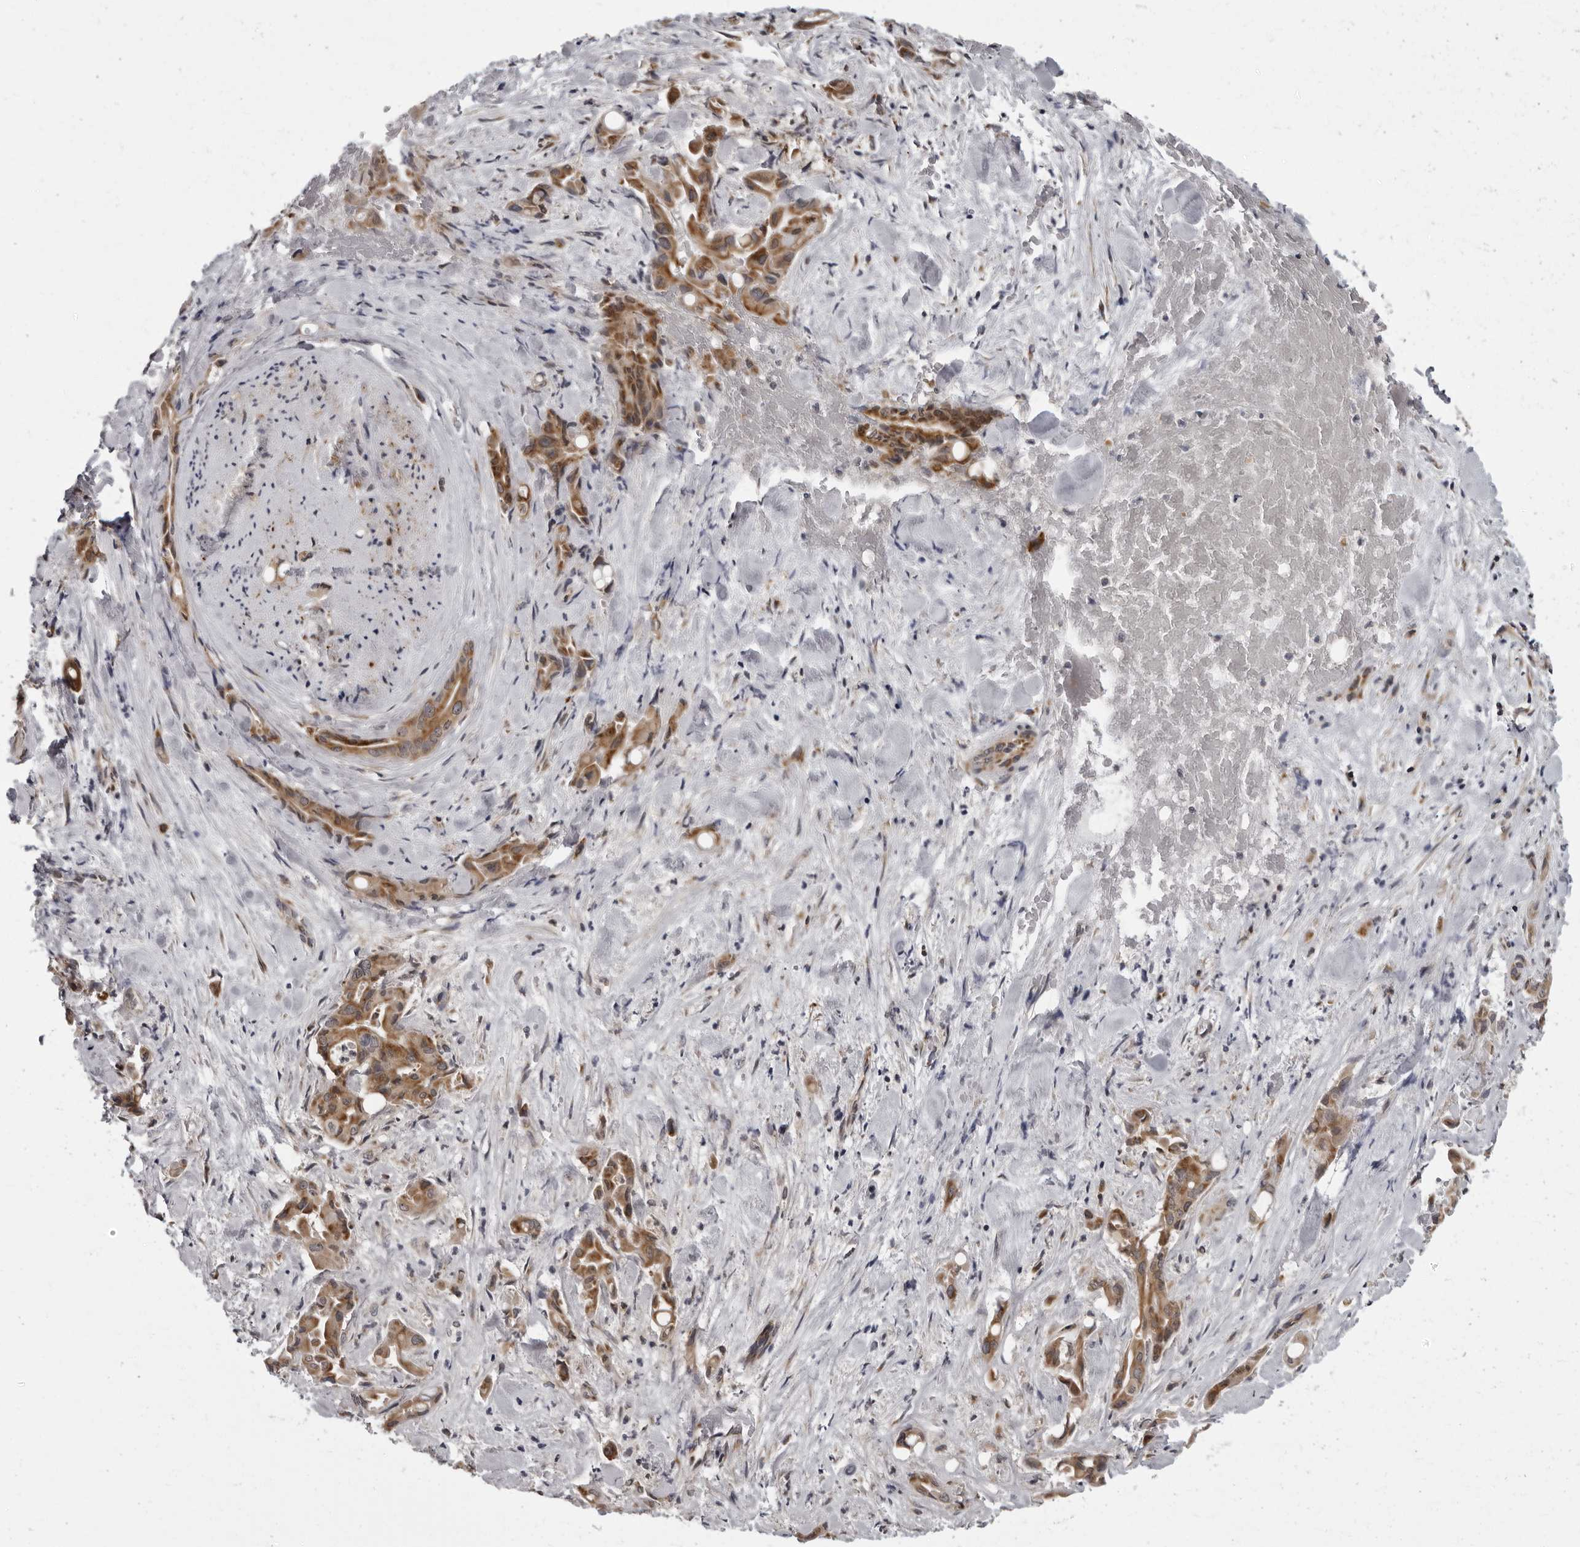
{"staining": {"intensity": "moderate", "quantity": ">75%", "location": "cytoplasmic/membranous"}, "tissue": "liver cancer", "cell_type": "Tumor cells", "image_type": "cancer", "snomed": [{"axis": "morphology", "description": "Cholangiocarcinoma"}, {"axis": "topography", "description": "Liver"}], "caption": "Moderate cytoplasmic/membranous positivity is appreciated in approximately >75% of tumor cells in liver cancer (cholangiocarcinoma).", "gene": "RTCA", "patient": {"sex": "female", "age": 68}}